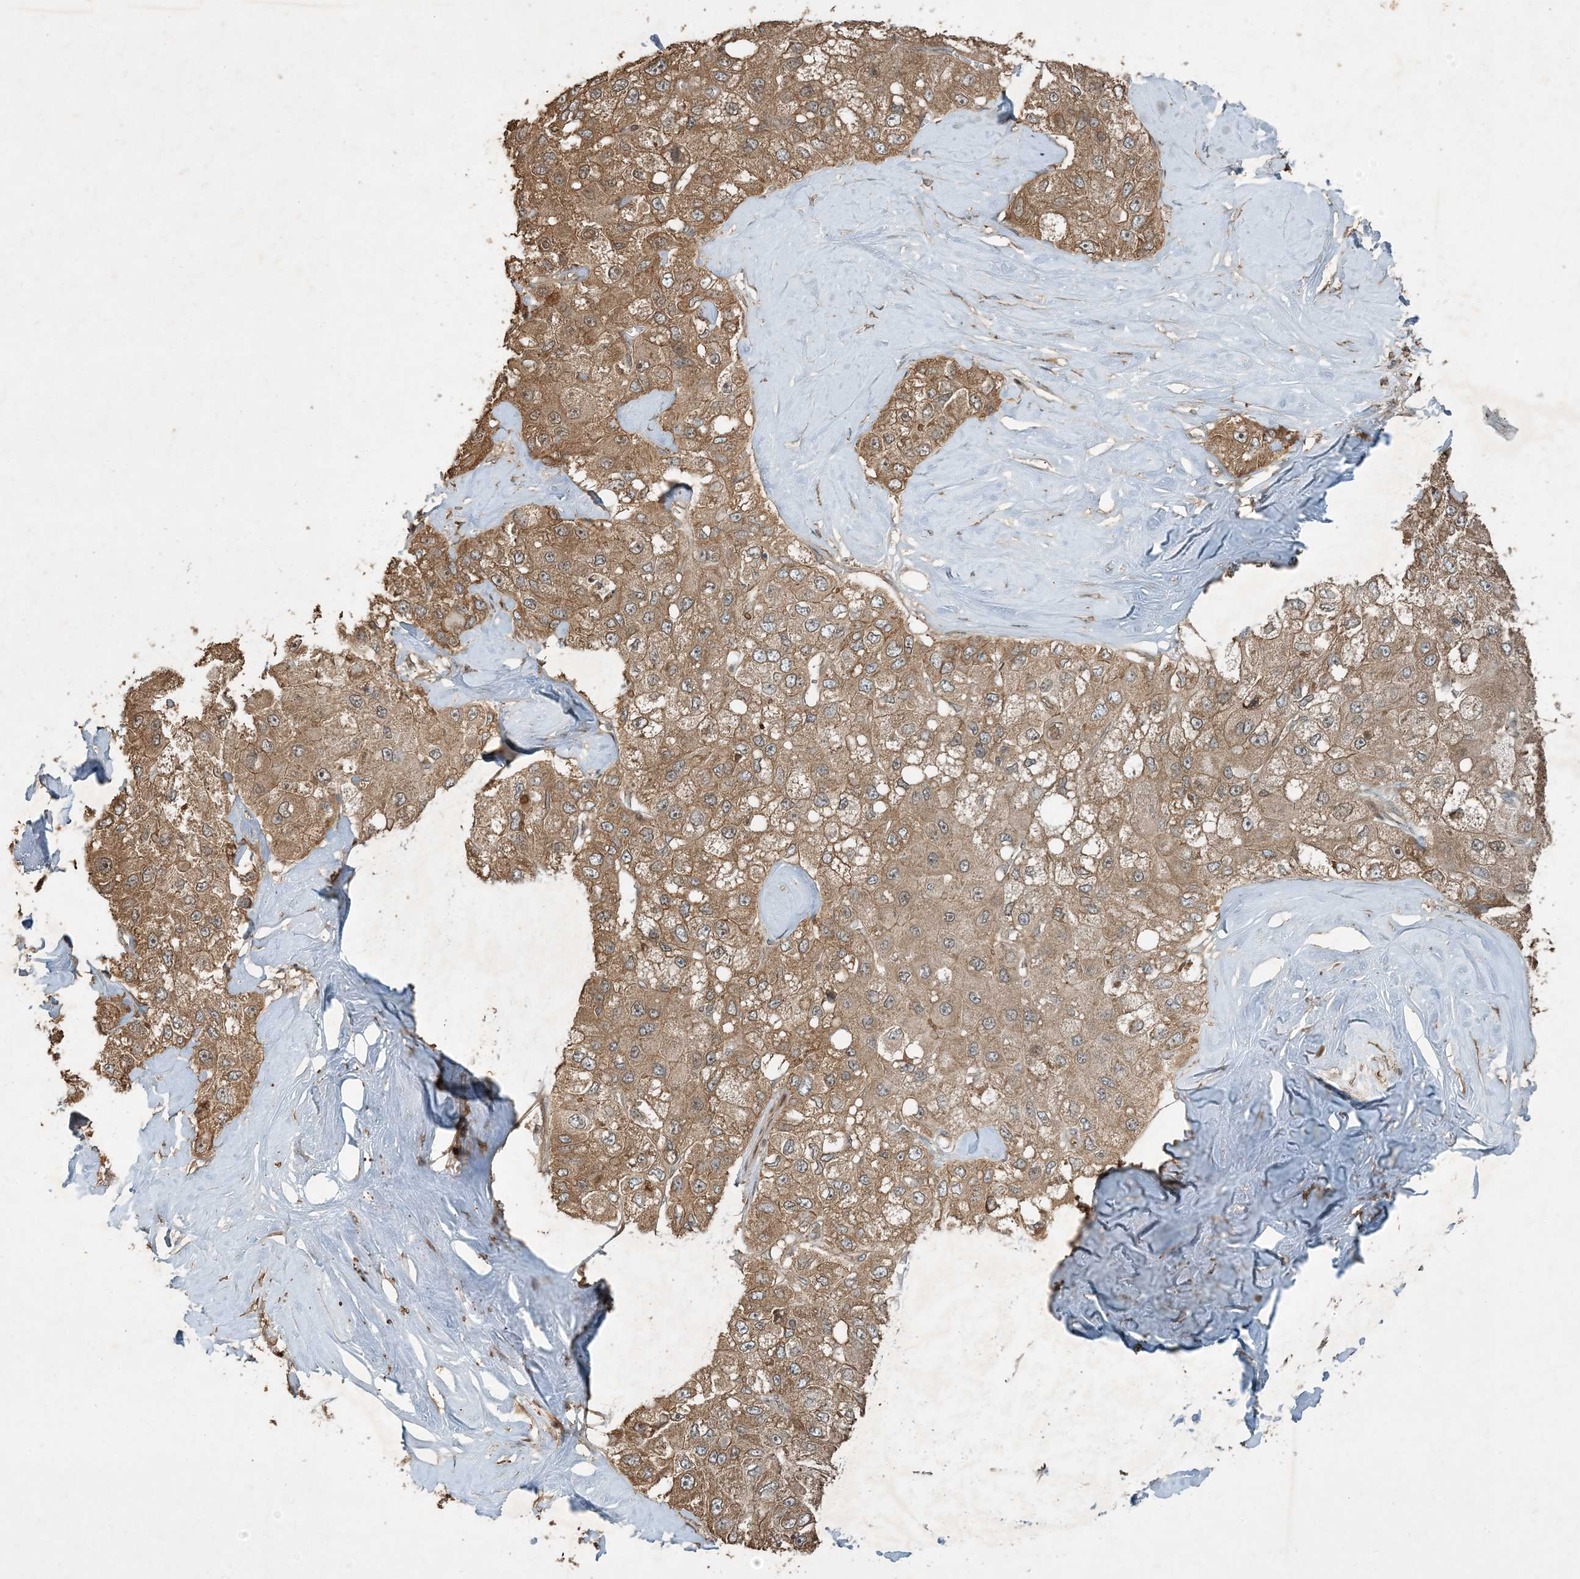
{"staining": {"intensity": "moderate", "quantity": ">75%", "location": "cytoplasmic/membranous"}, "tissue": "liver cancer", "cell_type": "Tumor cells", "image_type": "cancer", "snomed": [{"axis": "morphology", "description": "Carcinoma, Hepatocellular, NOS"}, {"axis": "topography", "description": "Liver"}], "caption": "Immunohistochemistry of human hepatocellular carcinoma (liver) demonstrates medium levels of moderate cytoplasmic/membranous expression in approximately >75% of tumor cells. The protein of interest is stained brown, and the nuclei are stained in blue (DAB (3,3'-diaminobenzidine) IHC with brightfield microscopy, high magnification).", "gene": "COMMD8", "patient": {"sex": "male", "age": 80}}